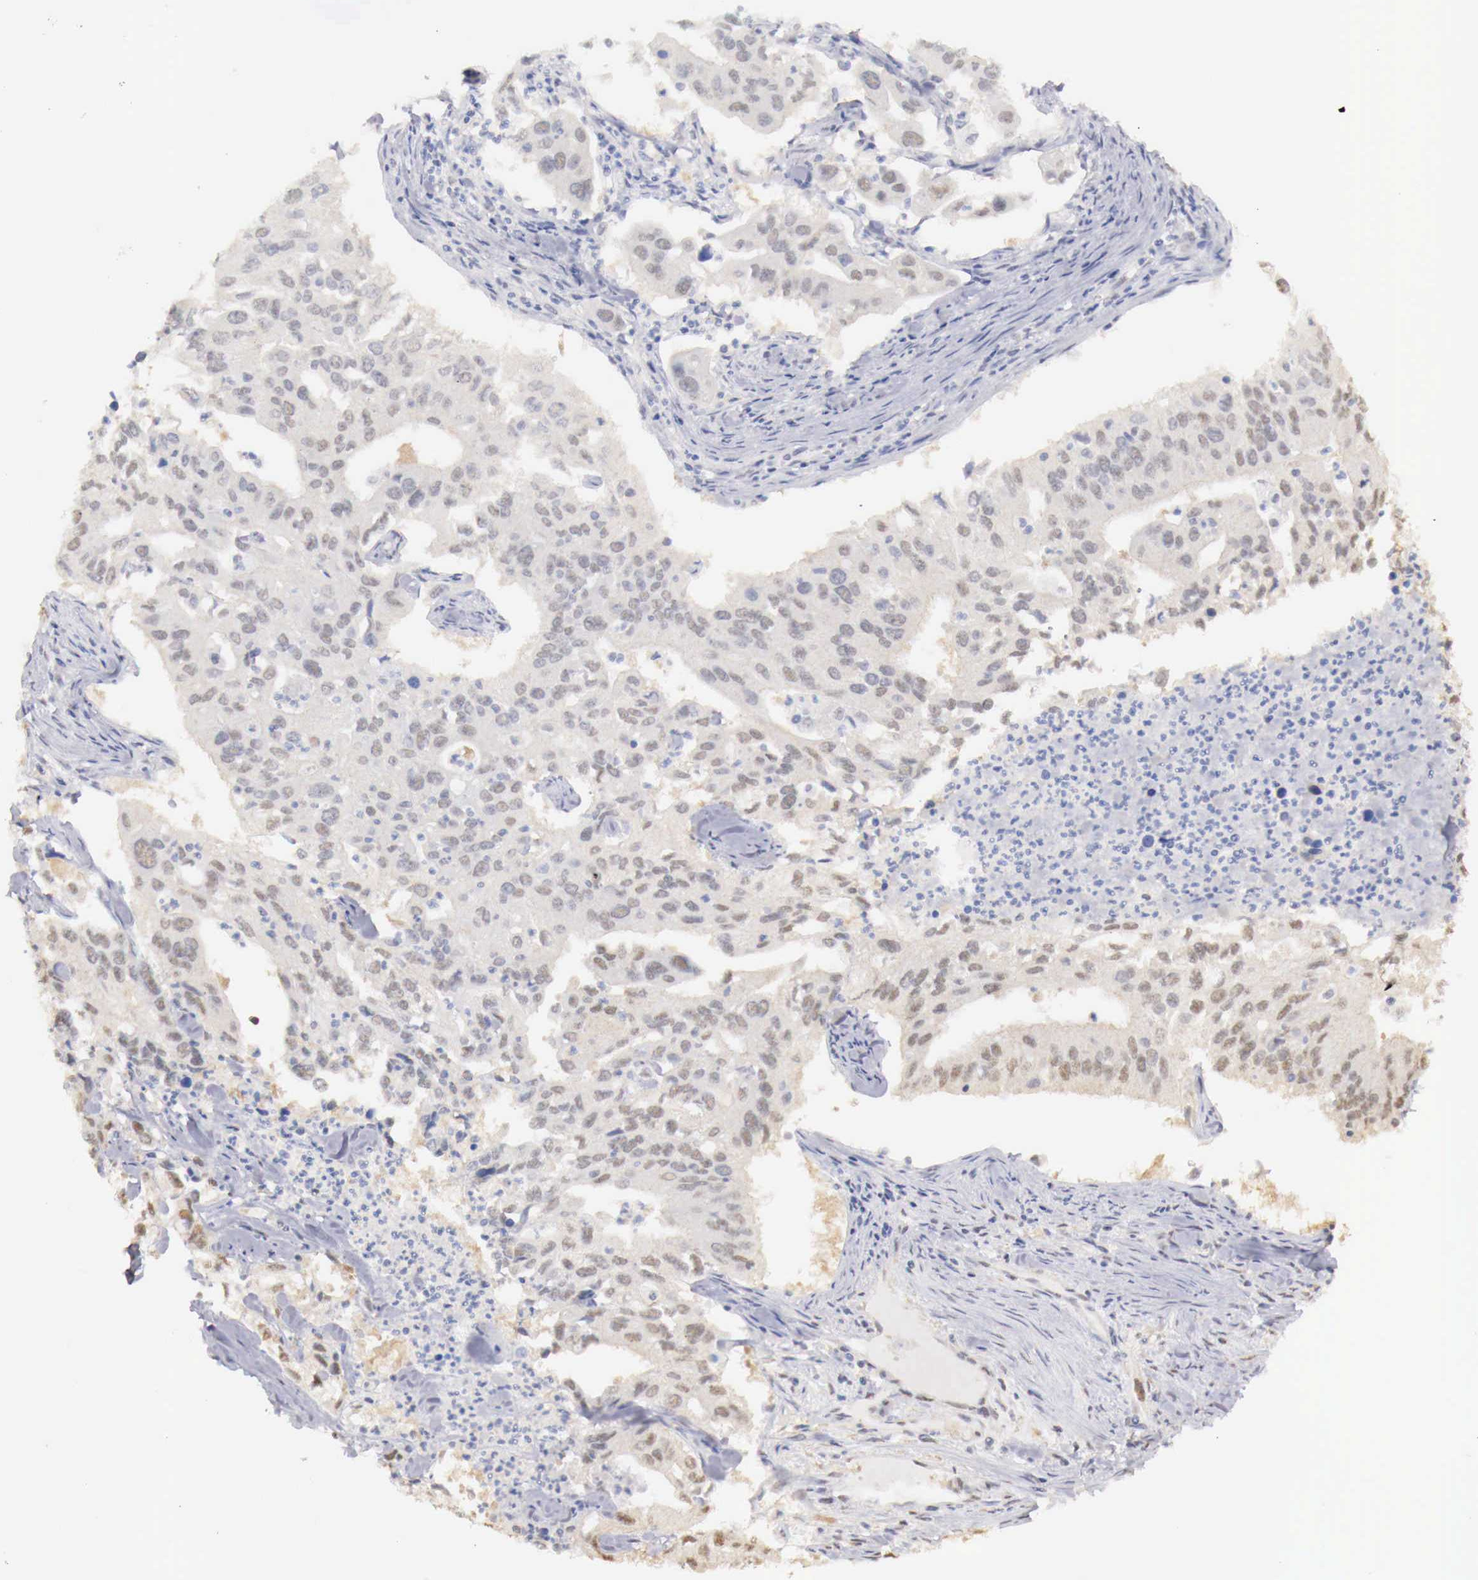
{"staining": {"intensity": "negative", "quantity": "none", "location": "none"}, "tissue": "lung cancer", "cell_type": "Tumor cells", "image_type": "cancer", "snomed": [{"axis": "morphology", "description": "Adenocarcinoma, NOS"}, {"axis": "topography", "description": "Lung"}], "caption": "This is a histopathology image of immunohistochemistry staining of lung cancer (adenocarcinoma), which shows no positivity in tumor cells.", "gene": "UBA1", "patient": {"sex": "male", "age": 48}}